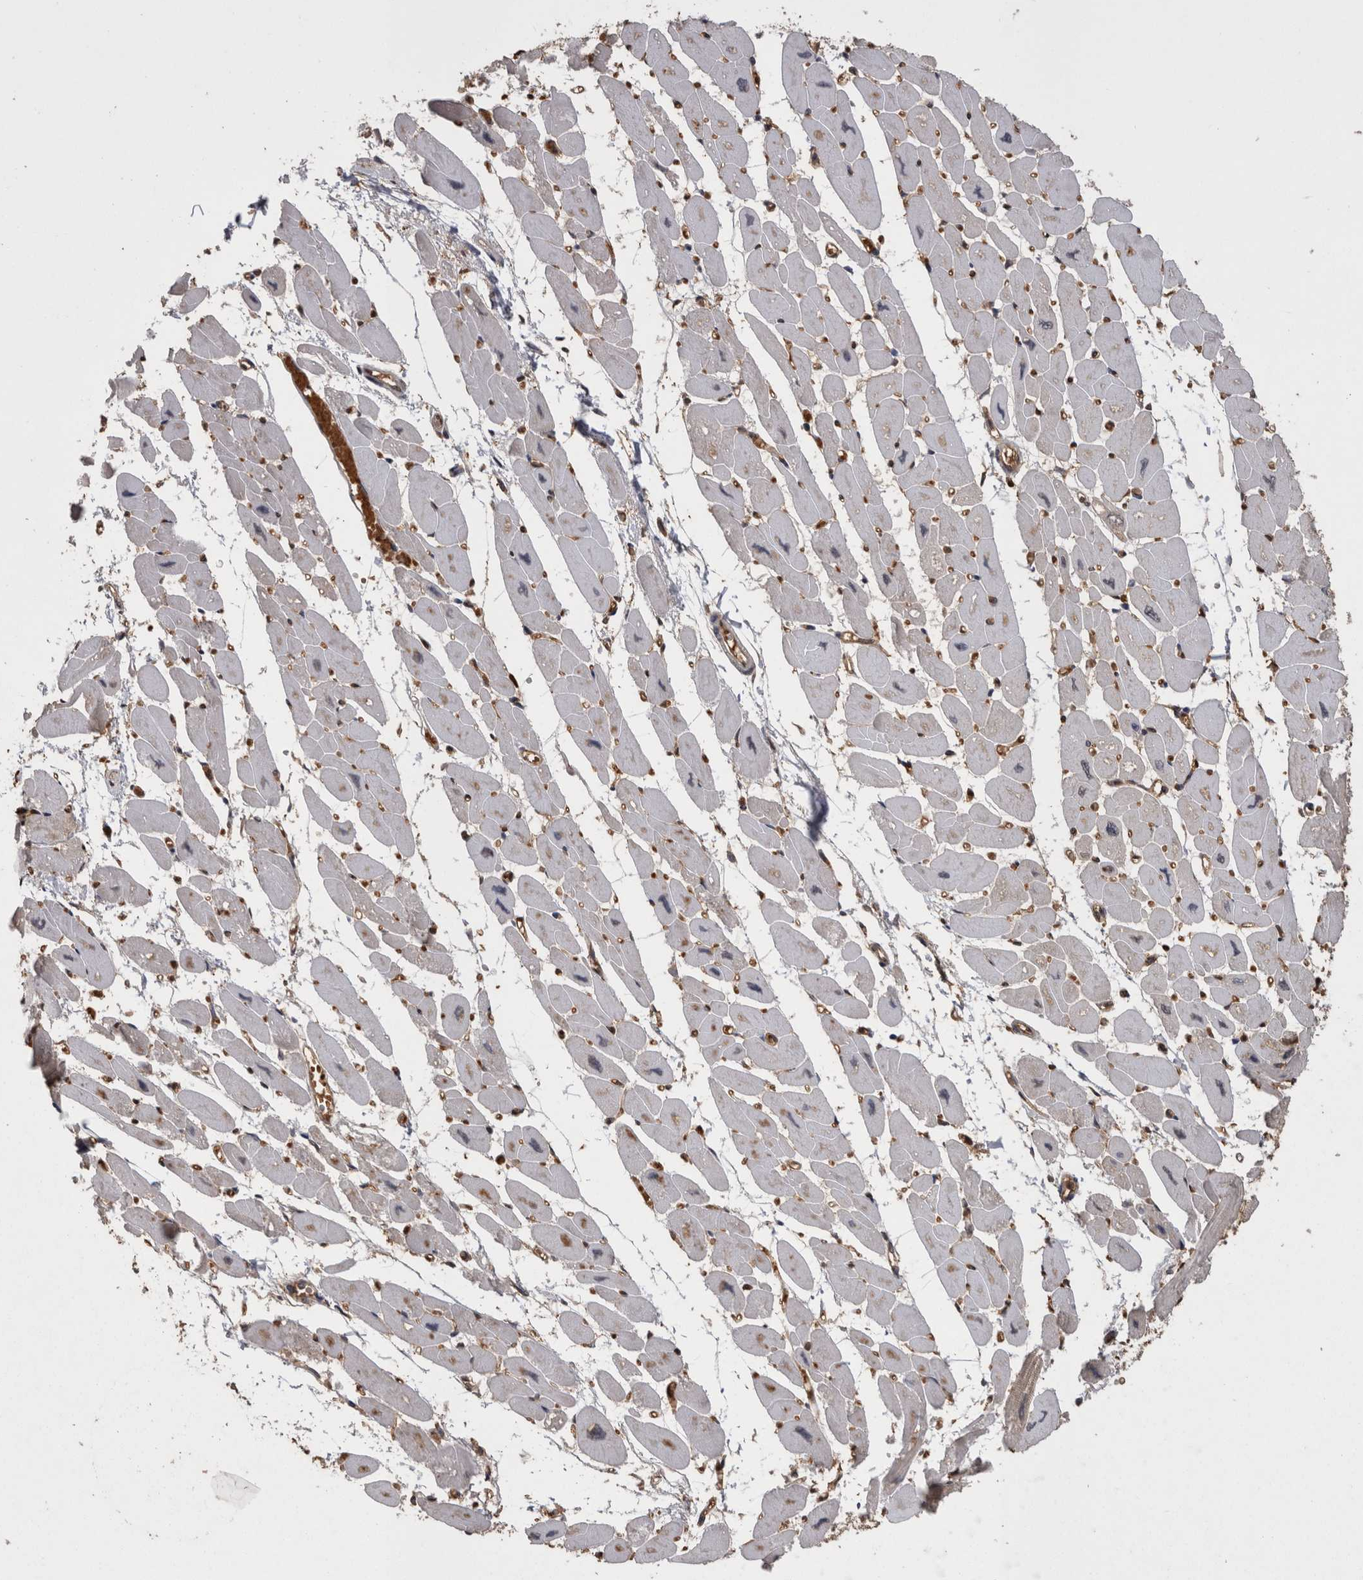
{"staining": {"intensity": "weak", "quantity": "25%-75%", "location": "cytoplasmic/membranous,nuclear"}, "tissue": "heart muscle", "cell_type": "Cardiomyocytes", "image_type": "normal", "snomed": [{"axis": "morphology", "description": "Normal tissue, NOS"}, {"axis": "topography", "description": "Heart"}], "caption": "Protein staining of unremarkable heart muscle displays weak cytoplasmic/membranous,nuclear staining in about 25%-75% of cardiomyocytes. (DAB IHC with brightfield microscopy, high magnification).", "gene": "LXN", "patient": {"sex": "female", "age": 54}}